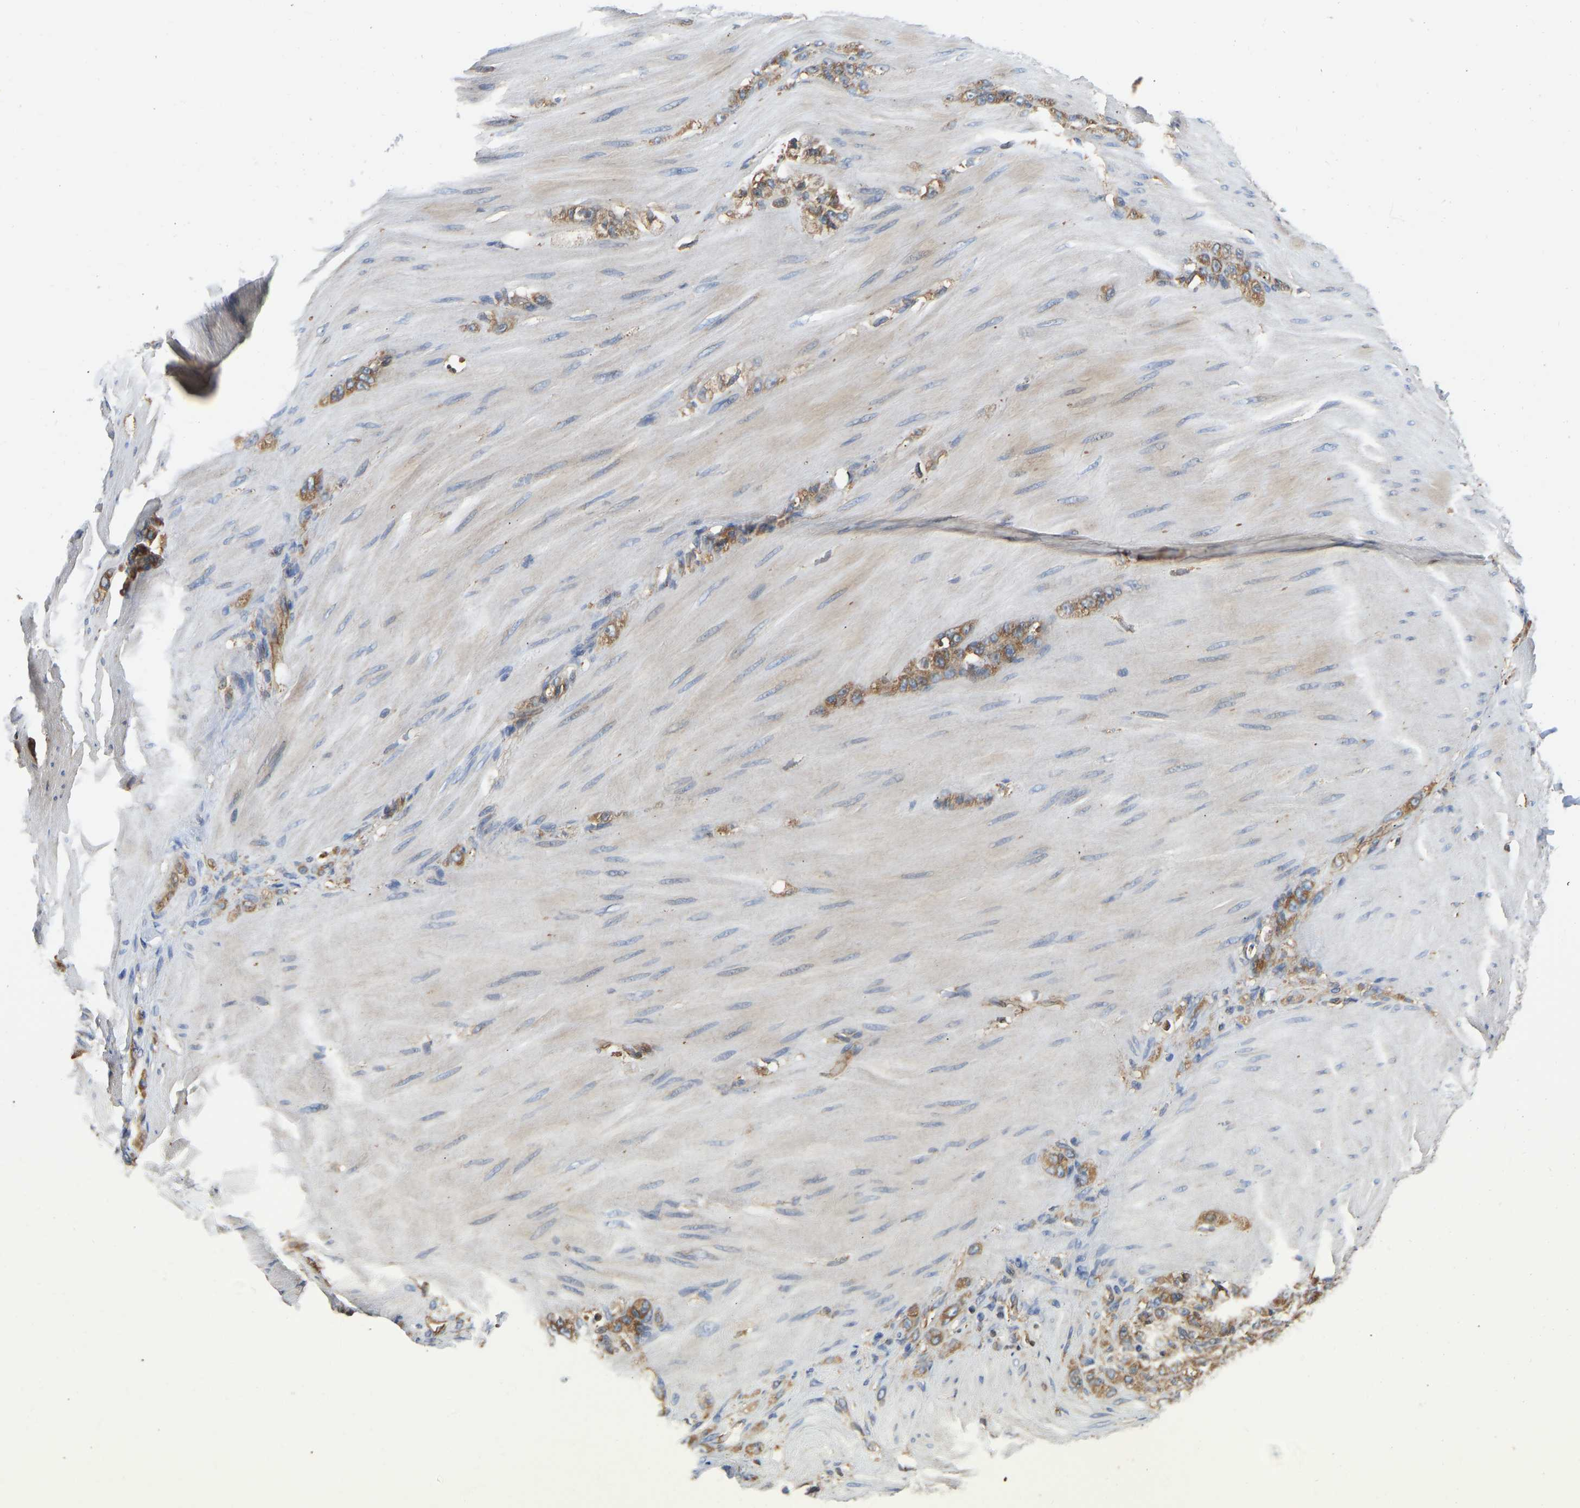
{"staining": {"intensity": "moderate", "quantity": ">75%", "location": "cytoplasmic/membranous"}, "tissue": "stomach cancer", "cell_type": "Tumor cells", "image_type": "cancer", "snomed": [{"axis": "morphology", "description": "Normal tissue, NOS"}, {"axis": "morphology", "description": "Adenocarcinoma, NOS"}, {"axis": "topography", "description": "Stomach"}], "caption": "High-magnification brightfield microscopy of adenocarcinoma (stomach) stained with DAB (brown) and counterstained with hematoxylin (blue). tumor cells exhibit moderate cytoplasmic/membranous positivity is appreciated in about>75% of cells.", "gene": "FLNB", "patient": {"sex": "male", "age": 82}}